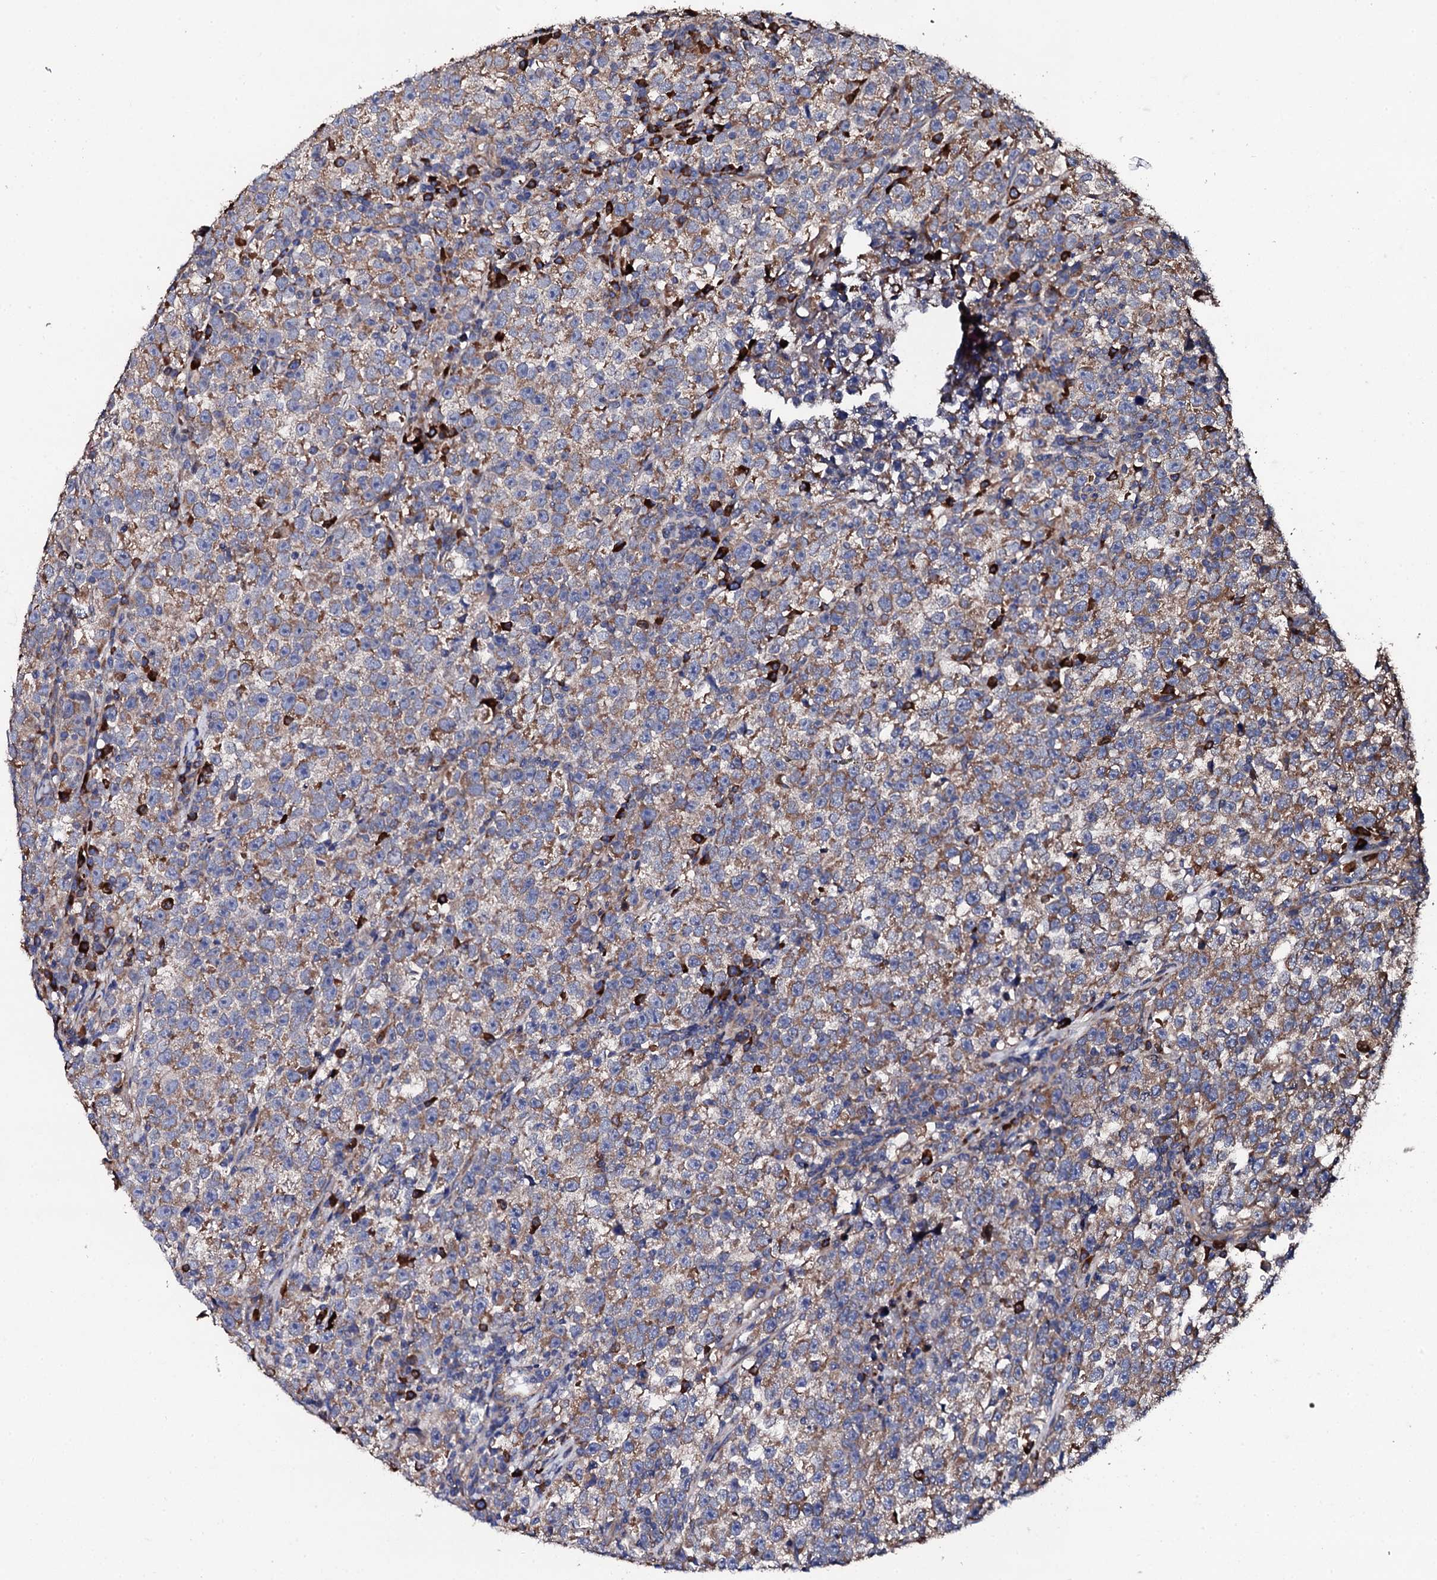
{"staining": {"intensity": "weak", "quantity": "25%-75%", "location": "cytoplasmic/membranous"}, "tissue": "testis cancer", "cell_type": "Tumor cells", "image_type": "cancer", "snomed": [{"axis": "morphology", "description": "Normal tissue, NOS"}, {"axis": "morphology", "description": "Seminoma, NOS"}, {"axis": "topography", "description": "Testis"}], "caption": "Protein expression analysis of human testis cancer reveals weak cytoplasmic/membranous staining in about 25%-75% of tumor cells.", "gene": "LIPT2", "patient": {"sex": "male", "age": 43}}